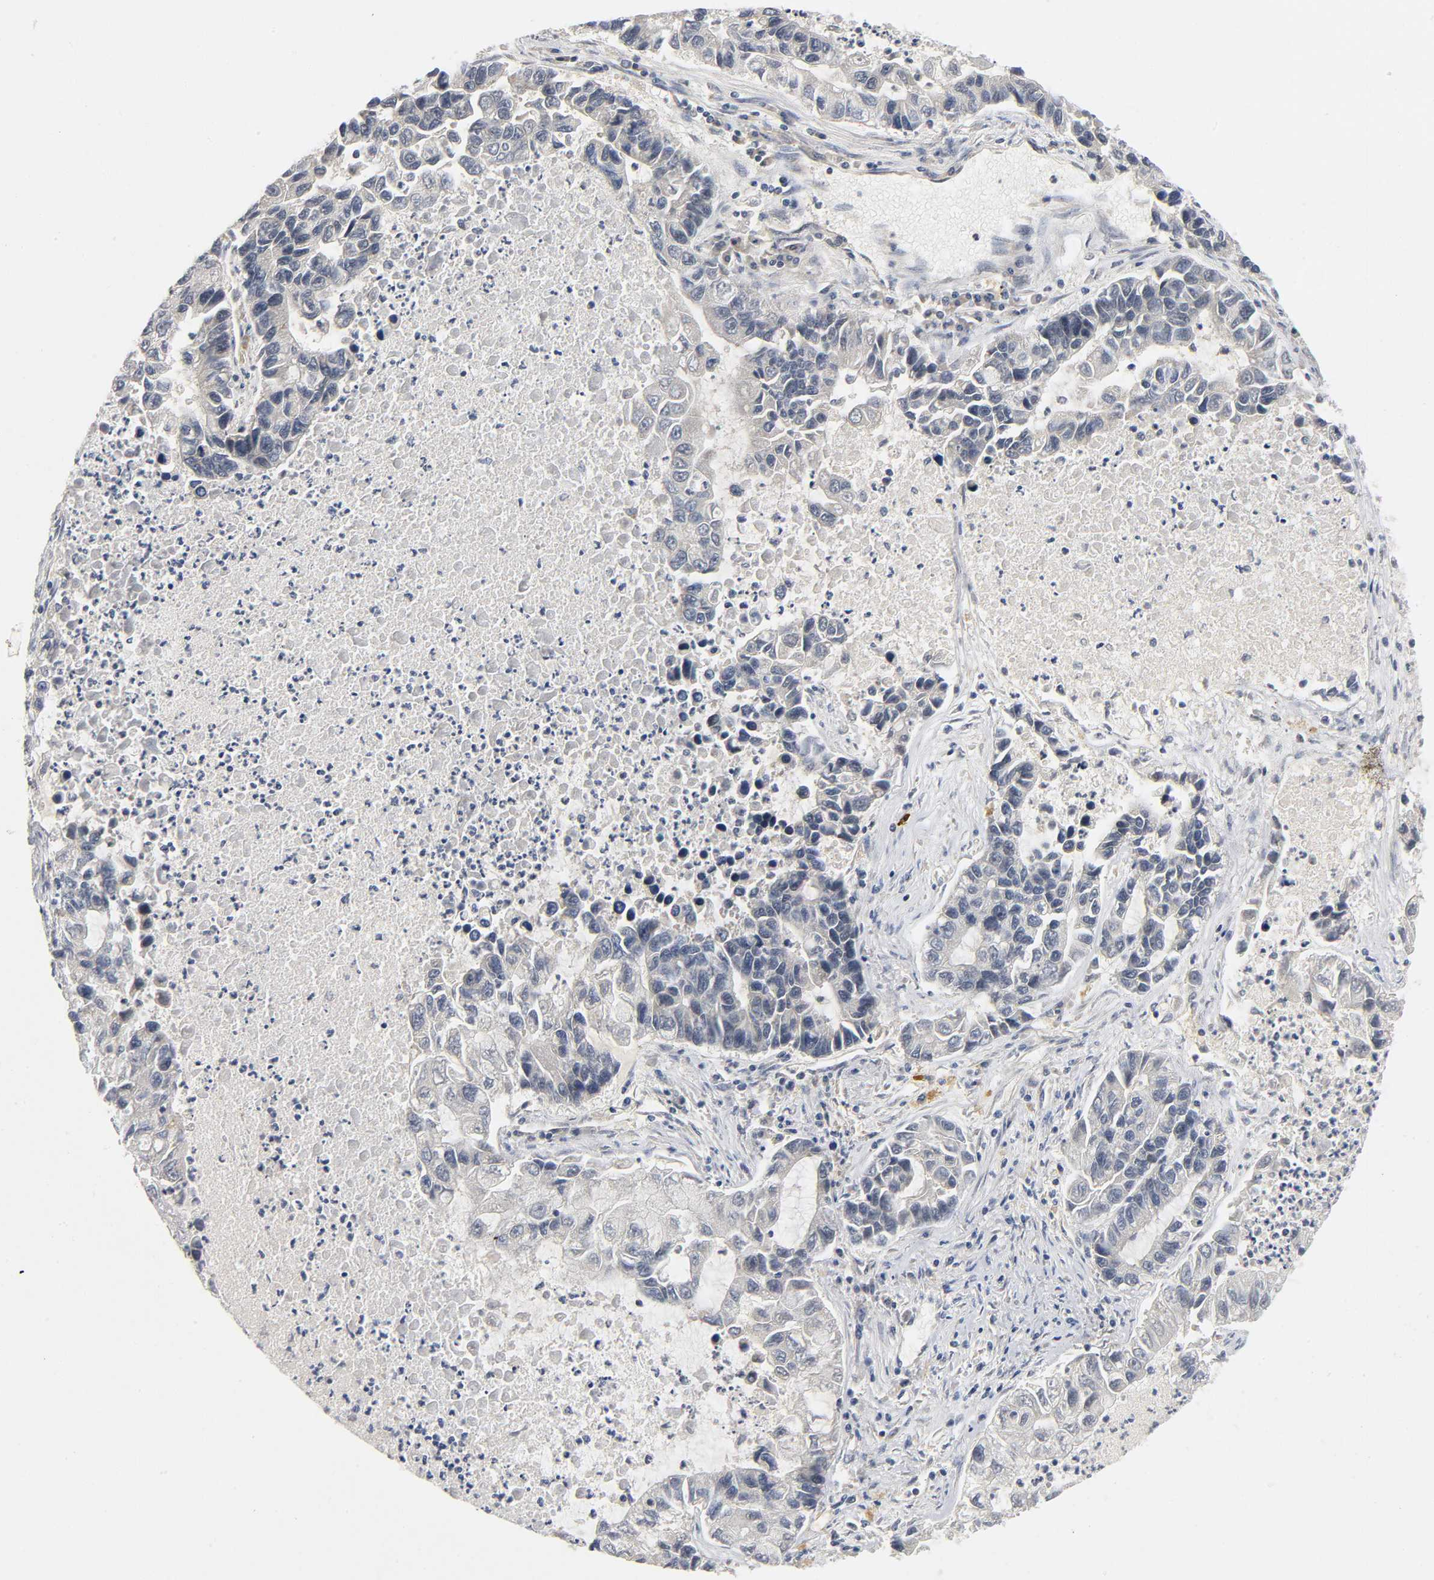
{"staining": {"intensity": "negative", "quantity": "none", "location": "none"}, "tissue": "lung cancer", "cell_type": "Tumor cells", "image_type": "cancer", "snomed": [{"axis": "morphology", "description": "Adenocarcinoma, NOS"}, {"axis": "topography", "description": "Lung"}], "caption": "Tumor cells are negative for brown protein staining in lung cancer (adenocarcinoma). (DAB IHC with hematoxylin counter stain).", "gene": "NRP1", "patient": {"sex": "female", "age": 51}}